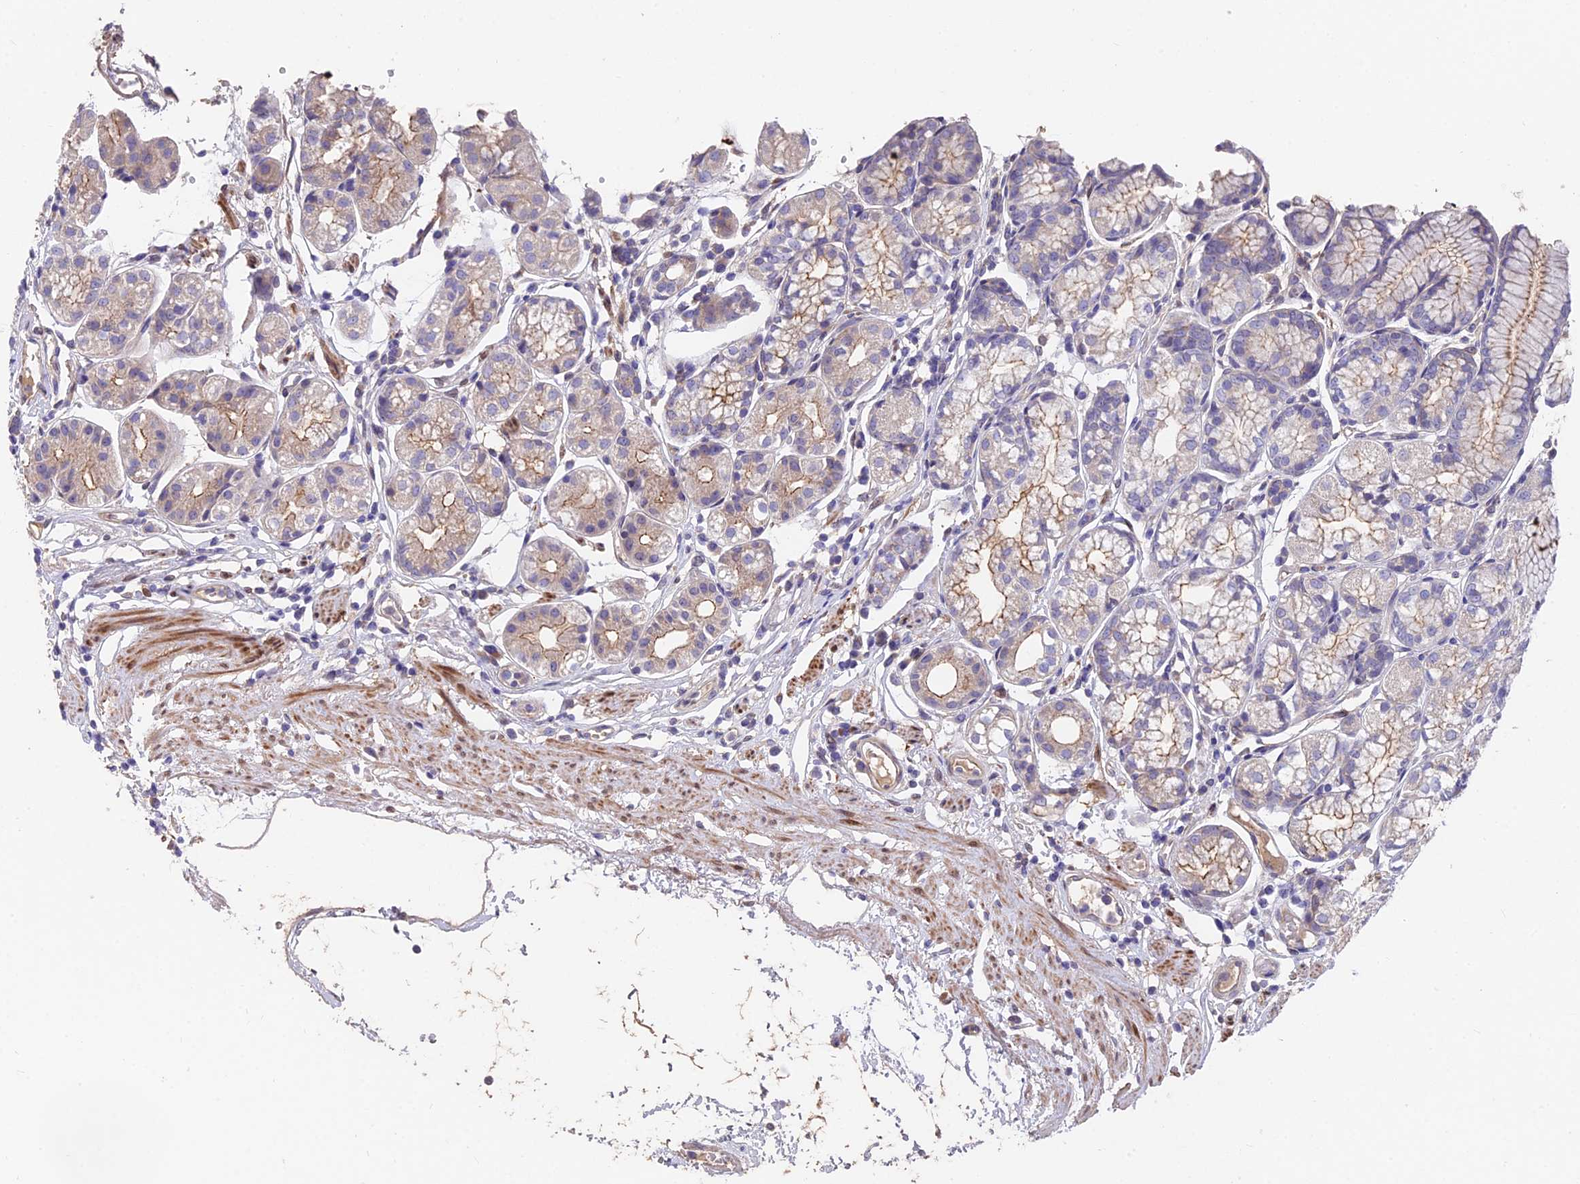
{"staining": {"intensity": "moderate", "quantity": "<25%", "location": "cytoplasmic/membranous"}, "tissue": "stomach", "cell_type": "Glandular cells", "image_type": "normal", "snomed": [{"axis": "morphology", "description": "Normal tissue, NOS"}, {"axis": "topography", "description": "Stomach"}], "caption": "High-power microscopy captured an immunohistochemistry micrograph of normal stomach, revealing moderate cytoplasmic/membranous expression in about <25% of glandular cells. The staining was performed using DAB to visualize the protein expression in brown, while the nuclei were stained in blue with hematoxylin (Magnification: 20x).", "gene": "FAM168B", "patient": {"sex": "female", "age": 57}}